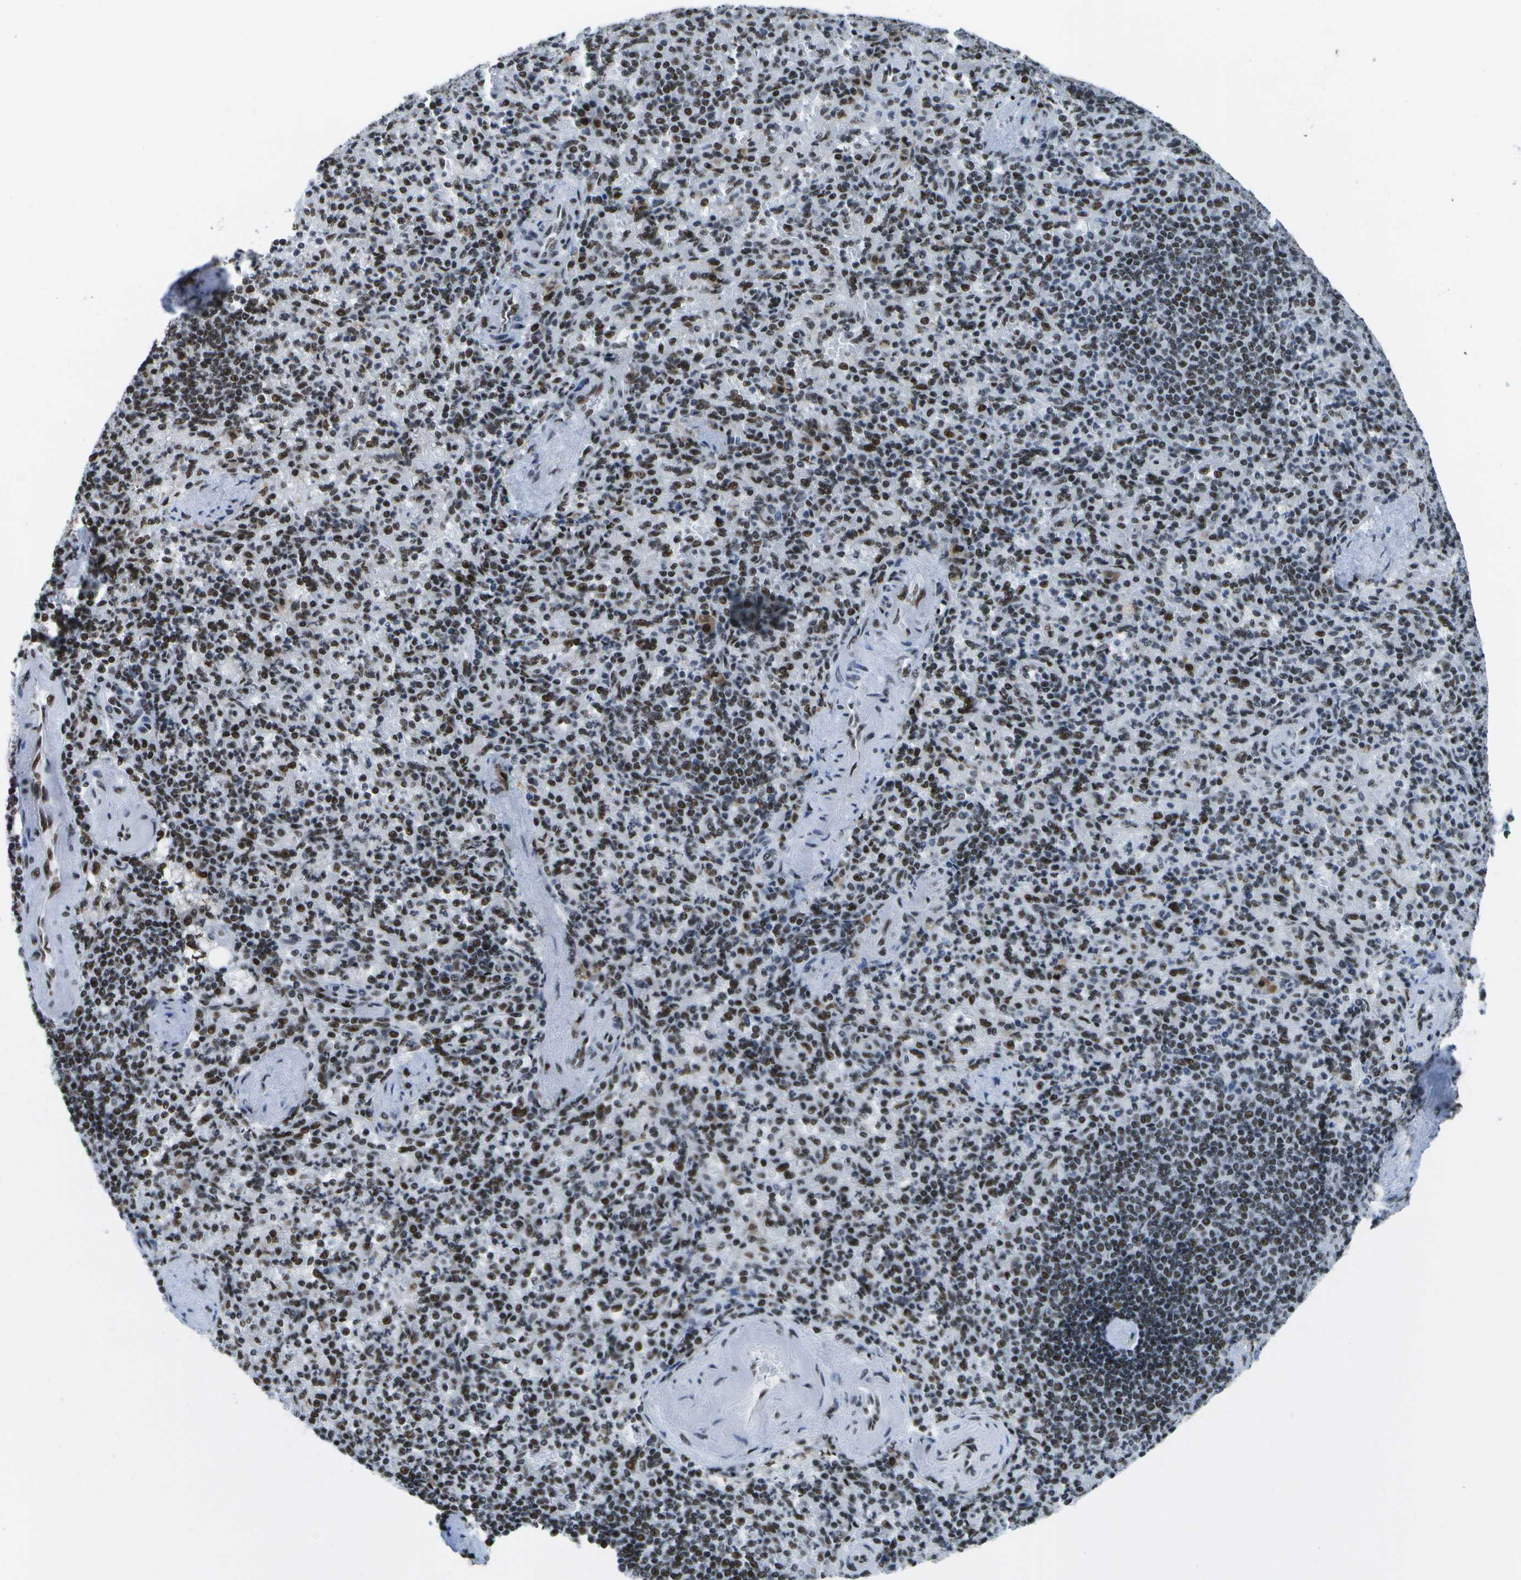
{"staining": {"intensity": "strong", "quantity": "25%-75%", "location": "nuclear"}, "tissue": "spleen", "cell_type": "Cells in red pulp", "image_type": "normal", "snomed": [{"axis": "morphology", "description": "Normal tissue, NOS"}, {"axis": "topography", "description": "Spleen"}], "caption": "This image reveals immunohistochemistry staining of unremarkable spleen, with high strong nuclear staining in about 25%-75% of cells in red pulp.", "gene": "NSRP1", "patient": {"sex": "female", "age": 74}}